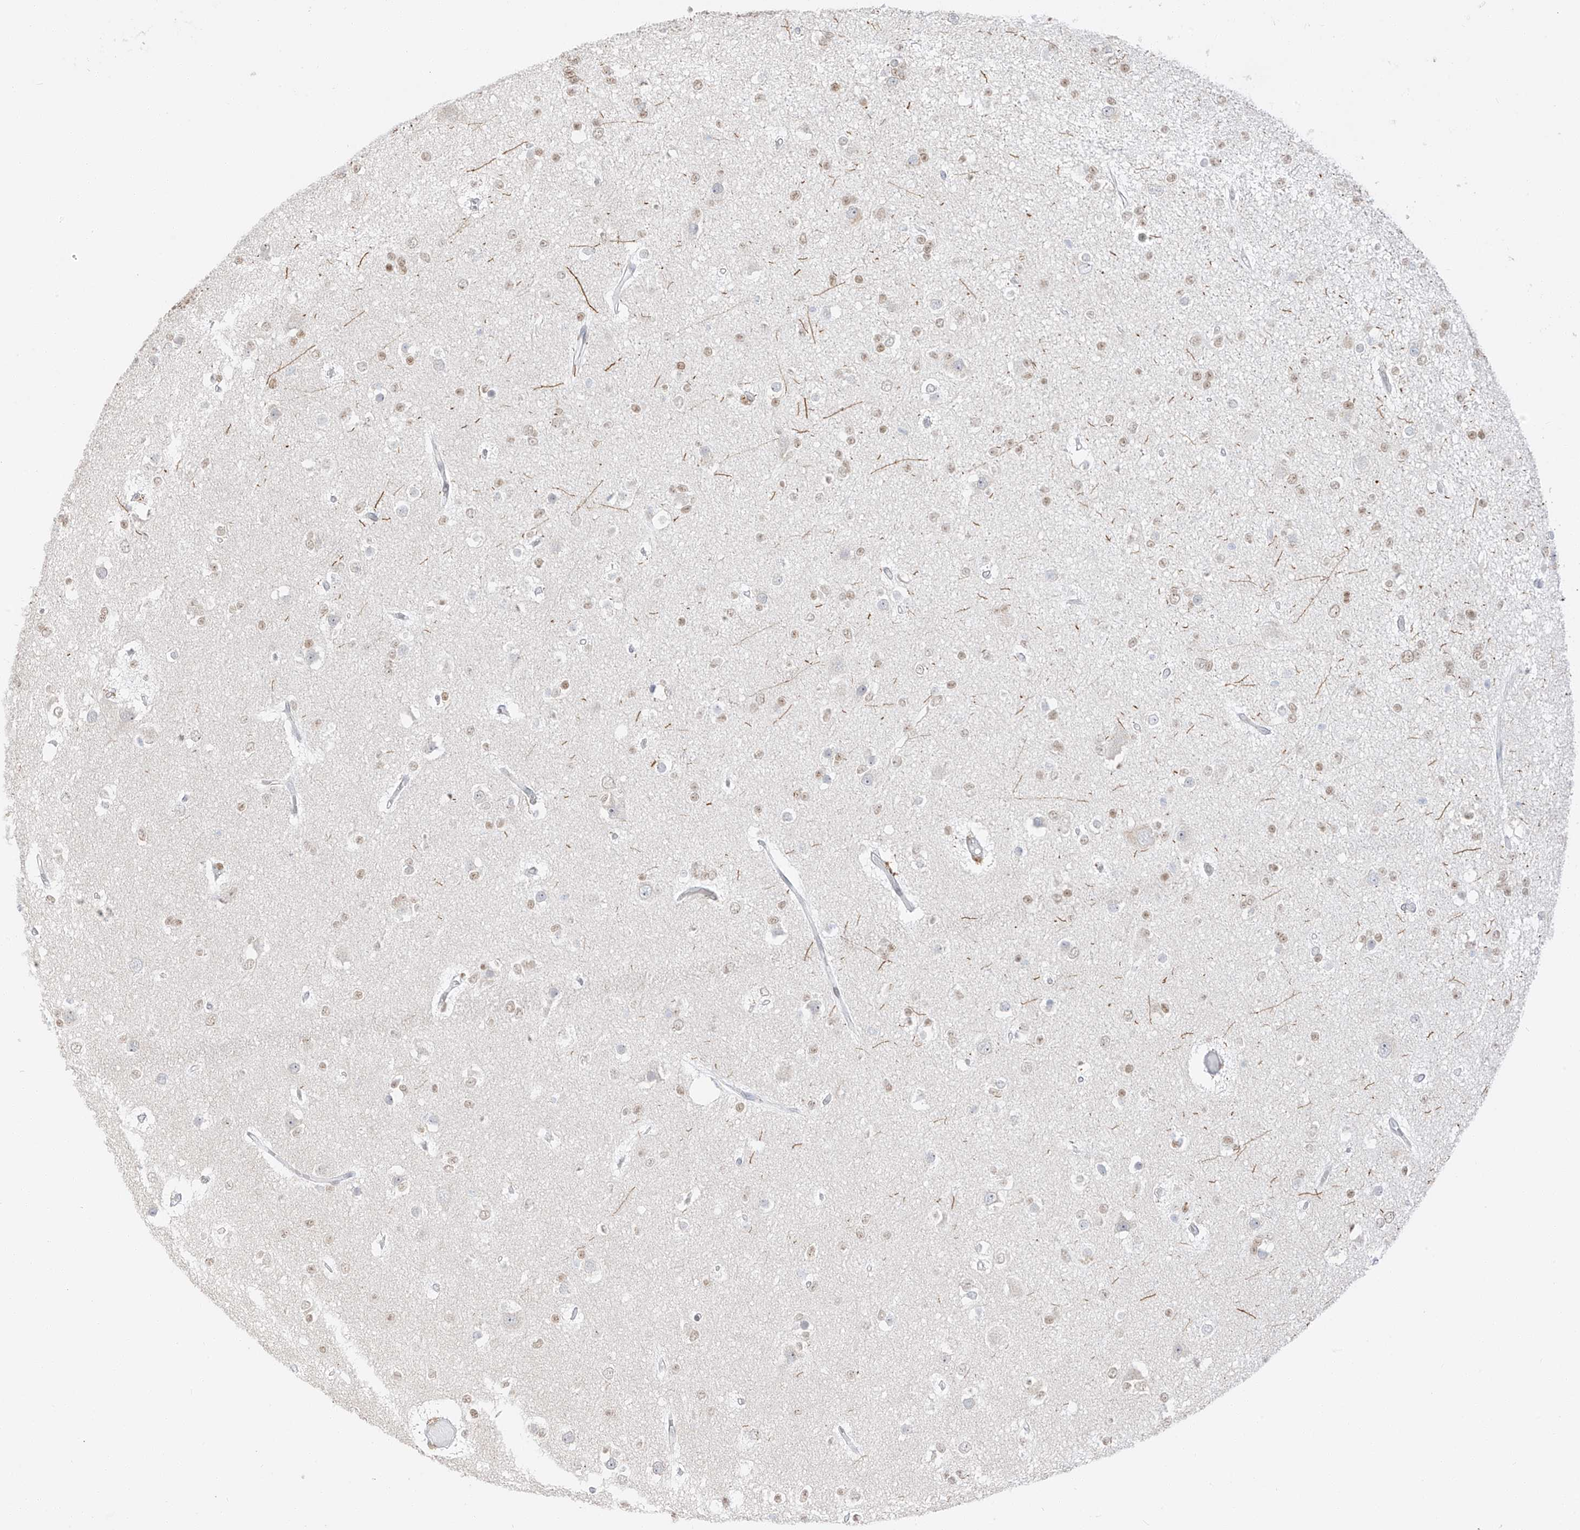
{"staining": {"intensity": "weak", "quantity": "25%-75%", "location": "nuclear"}, "tissue": "glioma", "cell_type": "Tumor cells", "image_type": "cancer", "snomed": [{"axis": "morphology", "description": "Glioma, malignant, Low grade"}, {"axis": "topography", "description": "Brain"}], "caption": "Immunohistochemistry (DAB (3,3'-diaminobenzidine)) staining of low-grade glioma (malignant) exhibits weak nuclear protein positivity in about 25%-75% of tumor cells. (DAB (3,3'-diaminobenzidine) = brown stain, brightfield microscopy at high magnification).", "gene": "ZNF774", "patient": {"sex": "female", "age": 22}}